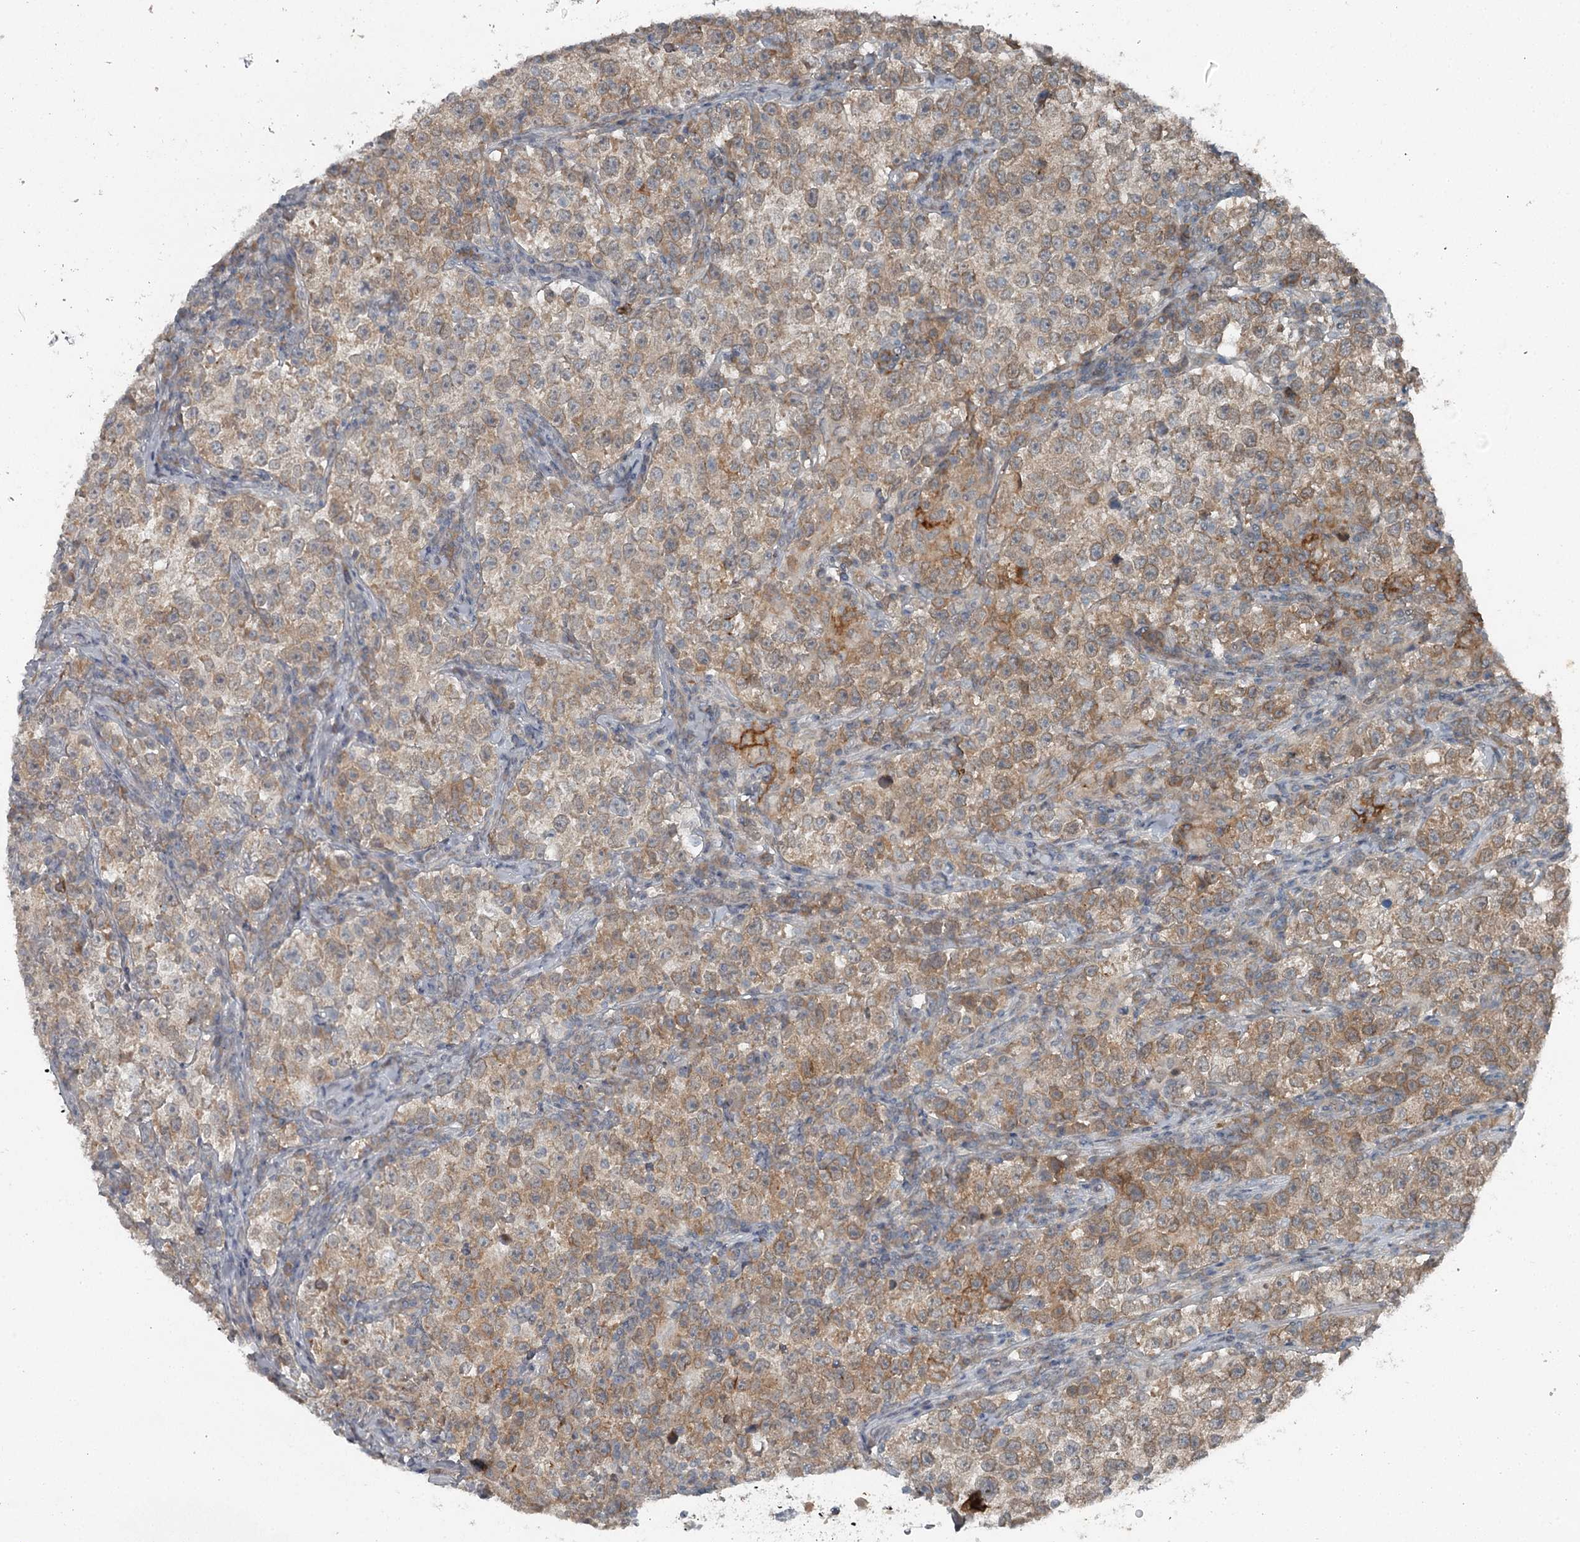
{"staining": {"intensity": "weak", "quantity": ">75%", "location": "cytoplasmic/membranous"}, "tissue": "testis cancer", "cell_type": "Tumor cells", "image_type": "cancer", "snomed": [{"axis": "morphology", "description": "Normal tissue, NOS"}, {"axis": "morphology", "description": "Seminoma, NOS"}, {"axis": "topography", "description": "Testis"}], "caption": "Immunohistochemistry (IHC) (DAB (3,3'-diaminobenzidine)) staining of human seminoma (testis) reveals weak cytoplasmic/membranous protein positivity in about >75% of tumor cells.", "gene": "SLC39A8", "patient": {"sex": "male", "age": 43}}